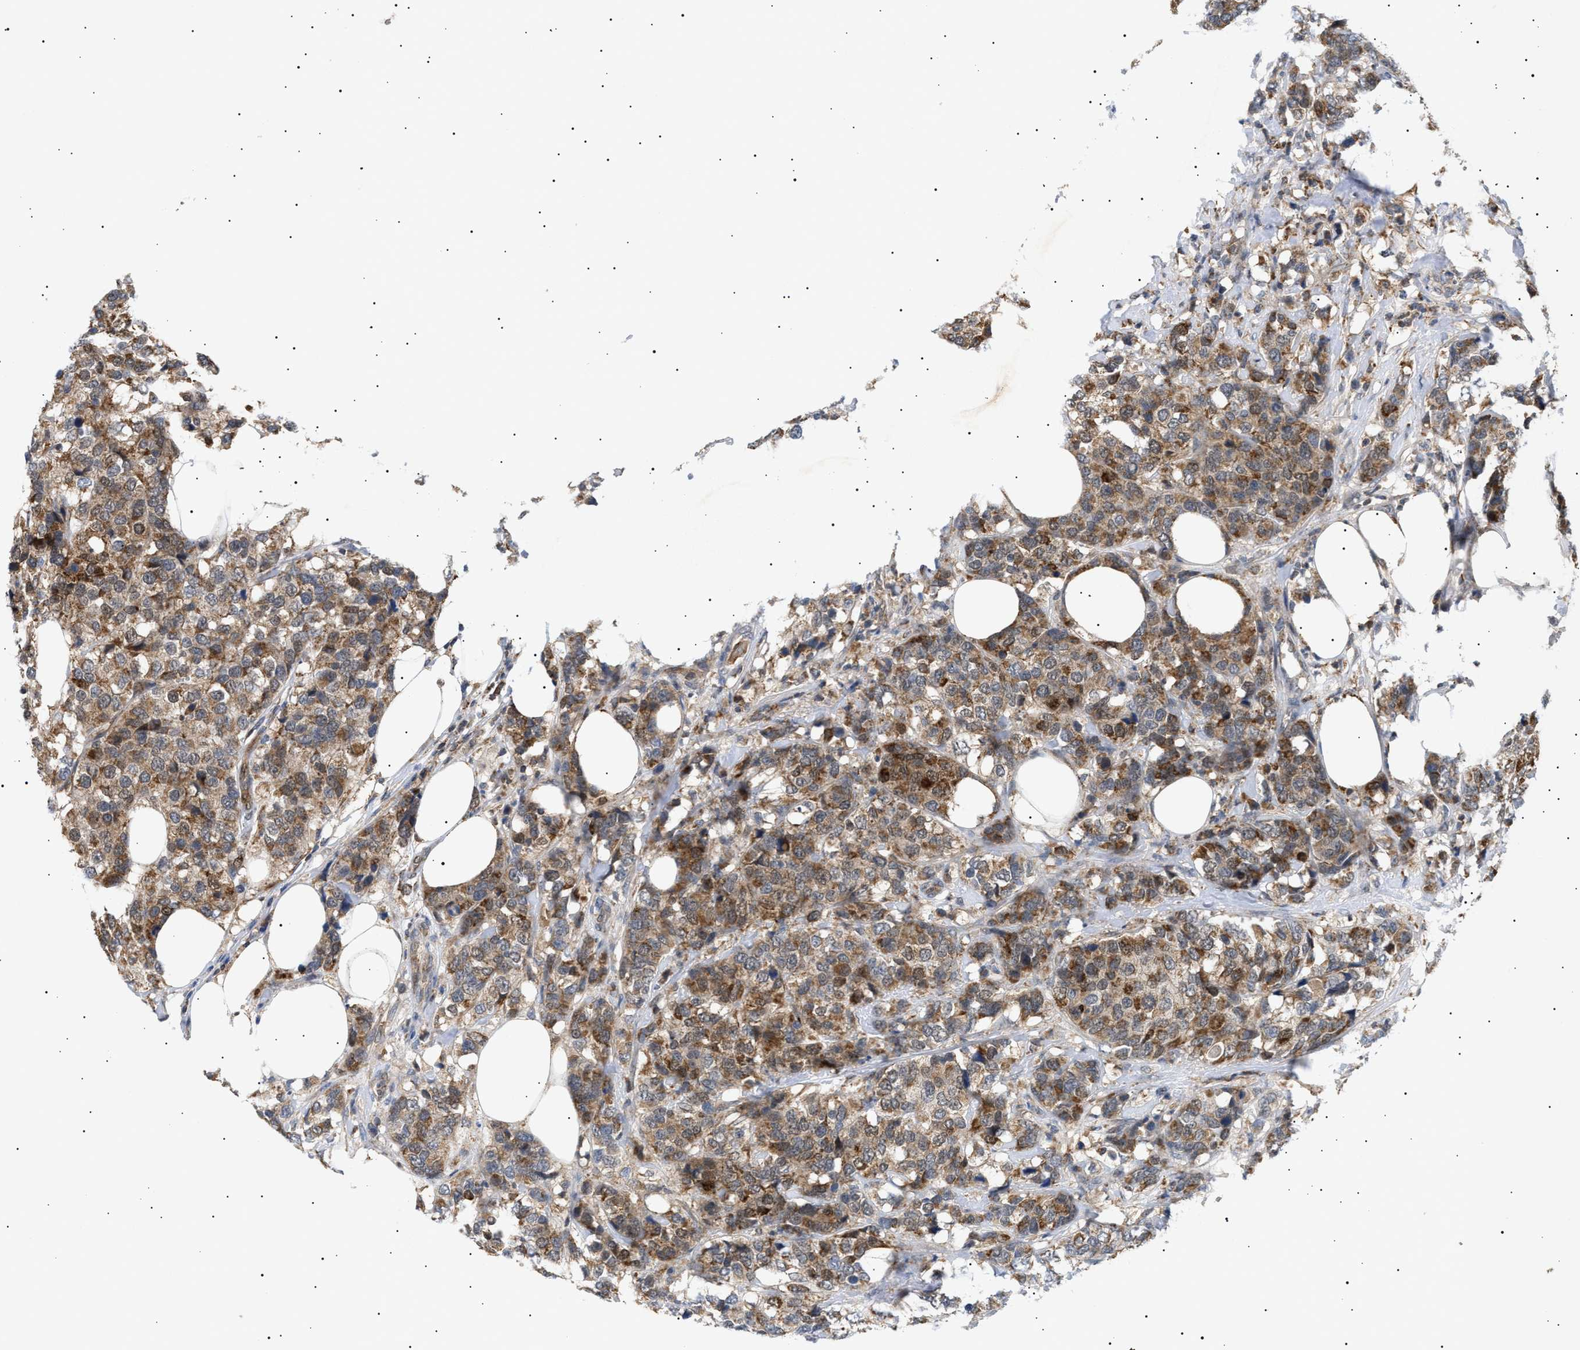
{"staining": {"intensity": "moderate", "quantity": ">75%", "location": "cytoplasmic/membranous"}, "tissue": "breast cancer", "cell_type": "Tumor cells", "image_type": "cancer", "snomed": [{"axis": "morphology", "description": "Lobular carcinoma"}, {"axis": "topography", "description": "Breast"}], "caption": "High-magnification brightfield microscopy of lobular carcinoma (breast) stained with DAB (brown) and counterstained with hematoxylin (blue). tumor cells exhibit moderate cytoplasmic/membranous positivity is seen in approximately>75% of cells.", "gene": "SIRT5", "patient": {"sex": "female", "age": 59}}